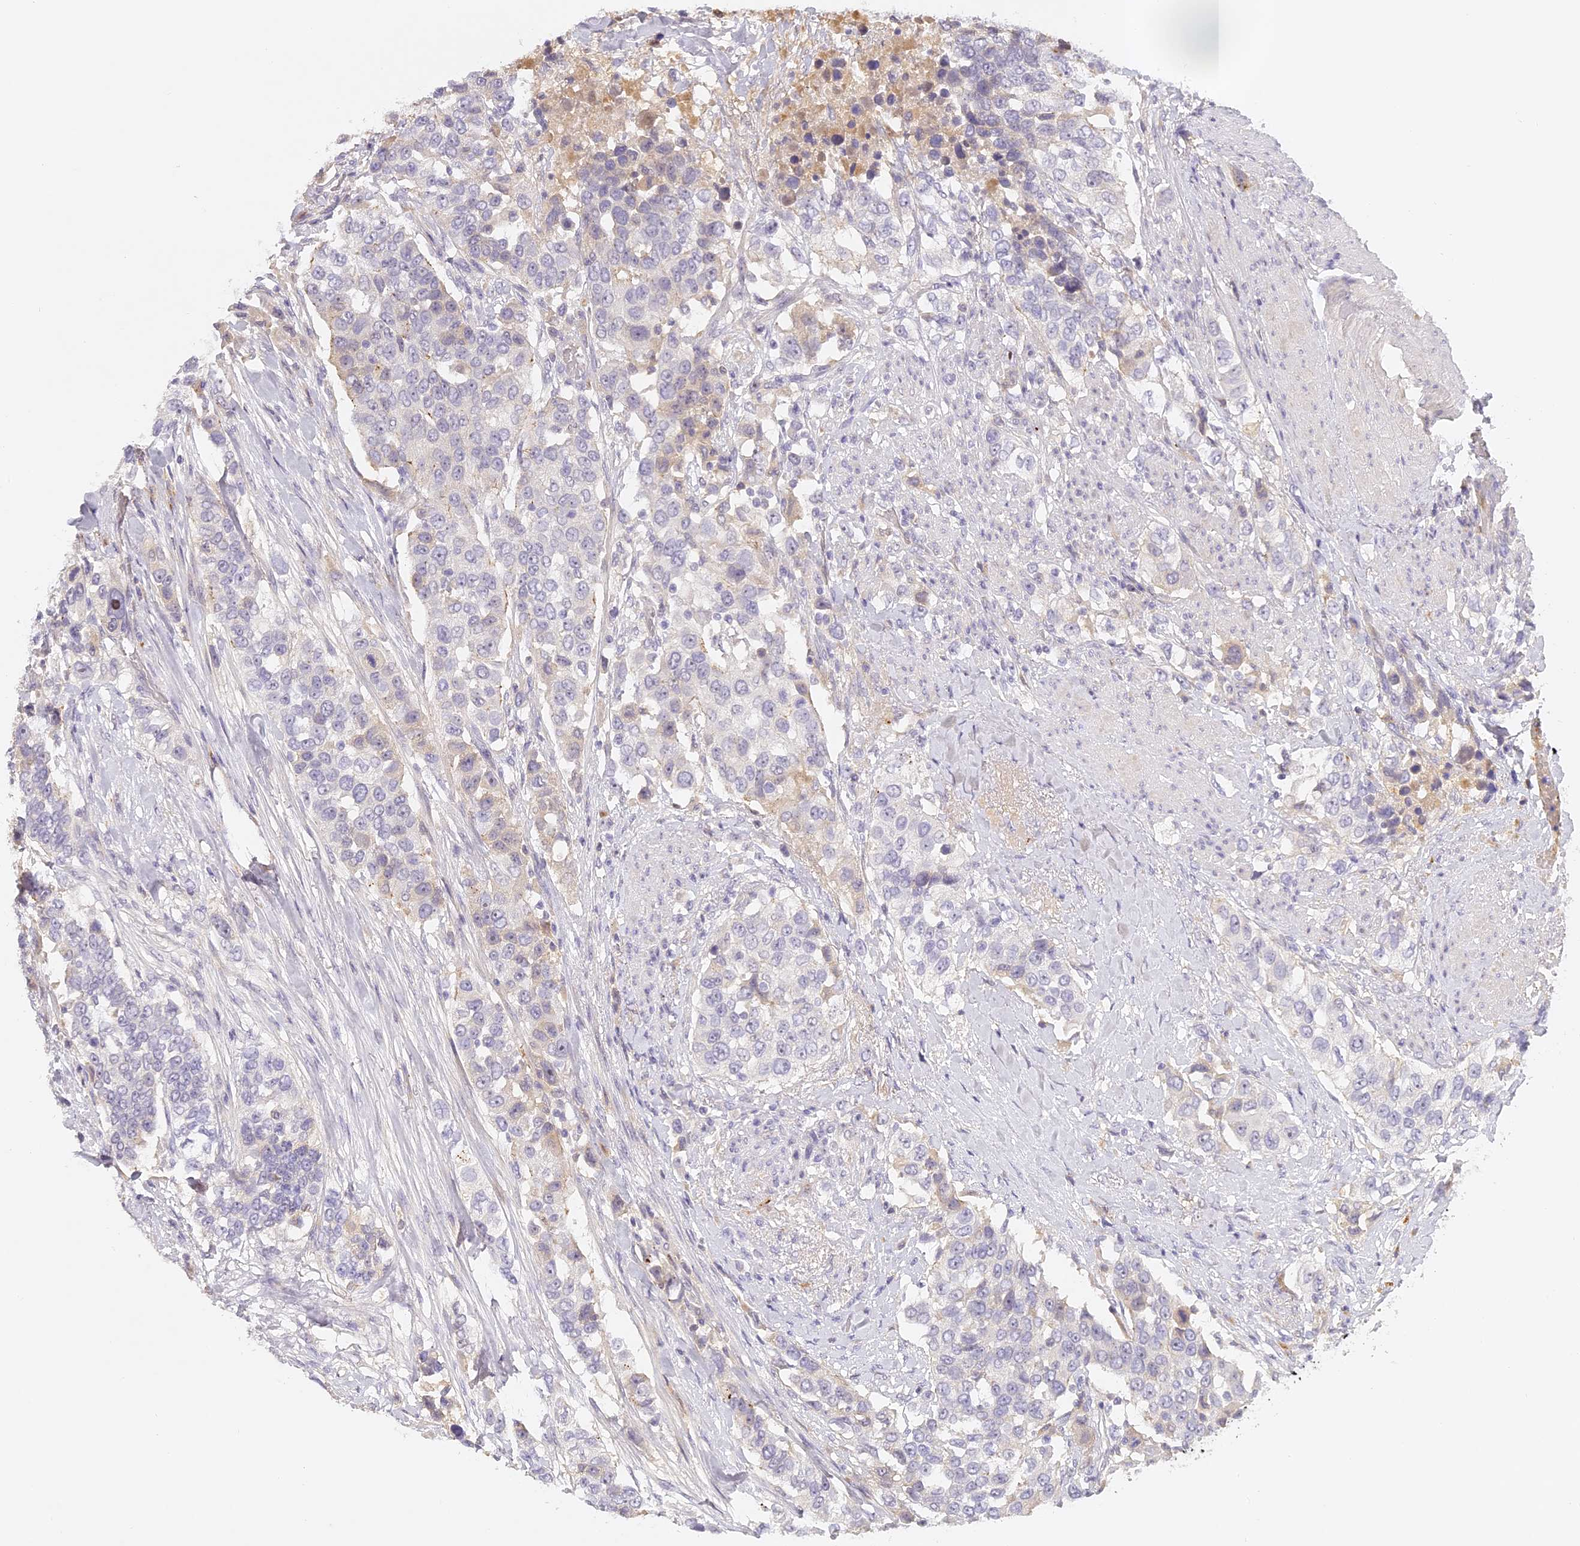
{"staining": {"intensity": "negative", "quantity": "none", "location": "none"}, "tissue": "urothelial cancer", "cell_type": "Tumor cells", "image_type": "cancer", "snomed": [{"axis": "morphology", "description": "Urothelial carcinoma, High grade"}, {"axis": "topography", "description": "Urinary bladder"}], "caption": "Tumor cells are negative for brown protein staining in urothelial carcinoma (high-grade).", "gene": "ELL3", "patient": {"sex": "female", "age": 80}}